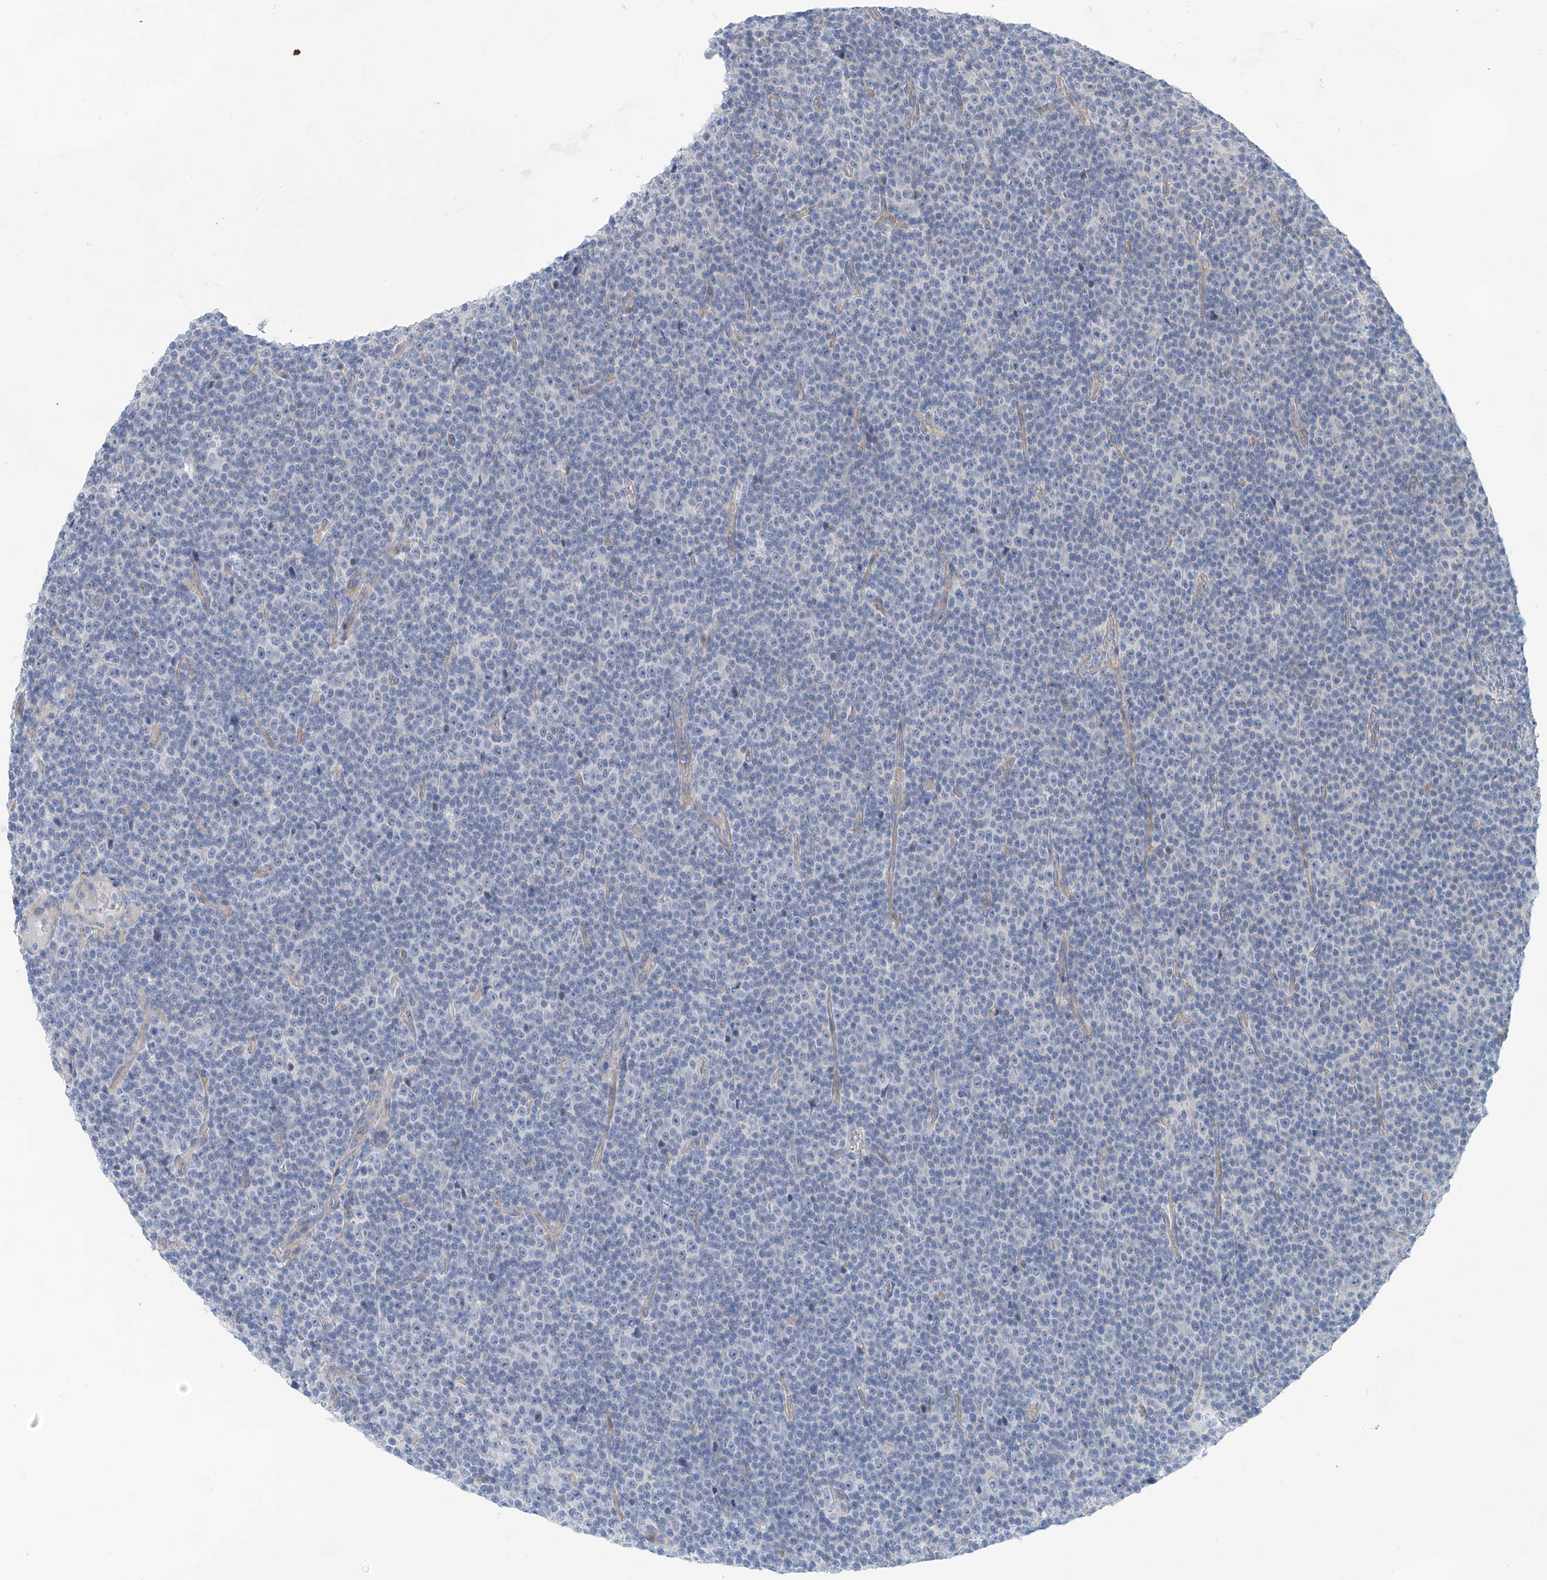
{"staining": {"intensity": "negative", "quantity": "none", "location": "none"}, "tissue": "lymphoma", "cell_type": "Tumor cells", "image_type": "cancer", "snomed": [{"axis": "morphology", "description": "Malignant lymphoma, non-Hodgkin's type, Low grade"}, {"axis": "topography", "description": "Lymph node"}], "caption": "Immunohistochemistry (IHC) image of neoplastic tissue: lymphoma stained with DAB demonstrates no significant protein staining in tumor cells.", "gene": "PIK3C2B", "patient": {"sex": "female", "age": 67}}